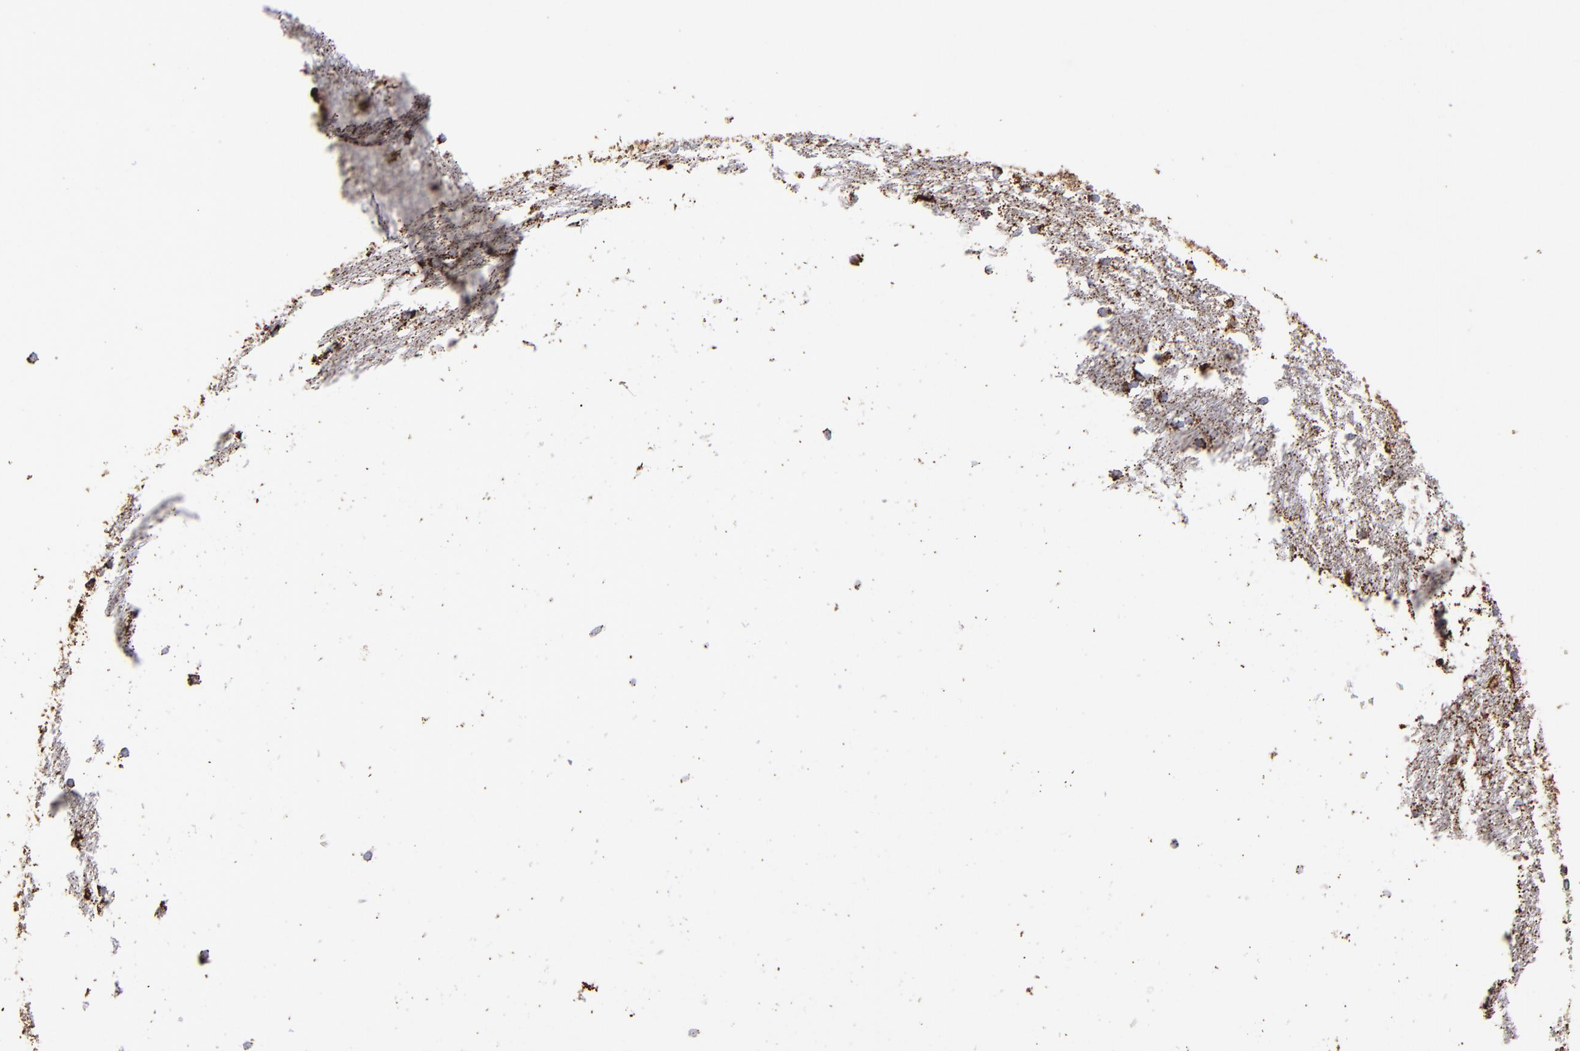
{"staining": {"intensity": "moderate", "quantity": "<25%", "location": "cytoplasmic/membranous"}, "tissue": "caudate", "cell_type": "Glial cells", "image_type": "normal", "snomed": [{"axis": "morphology", "description": "Normal tissue, NOS"}, {"axis": "topography", "description": "Lateral ventricle wall"}], "caption": "An immunohistochemistry (IHC) image of benign tissue is shown. Protein staining in brown labels moderate cytoplasmic/membranous positivity in caudate within glial cells. The staining was performed using DAB (3,3'-diaminobenzidine), with brown indicating positive protein expression. Nuclei are stained blue with hematoxylin.", "gene": "SOD2", "patient": {"sex": "female", "age": 19}}